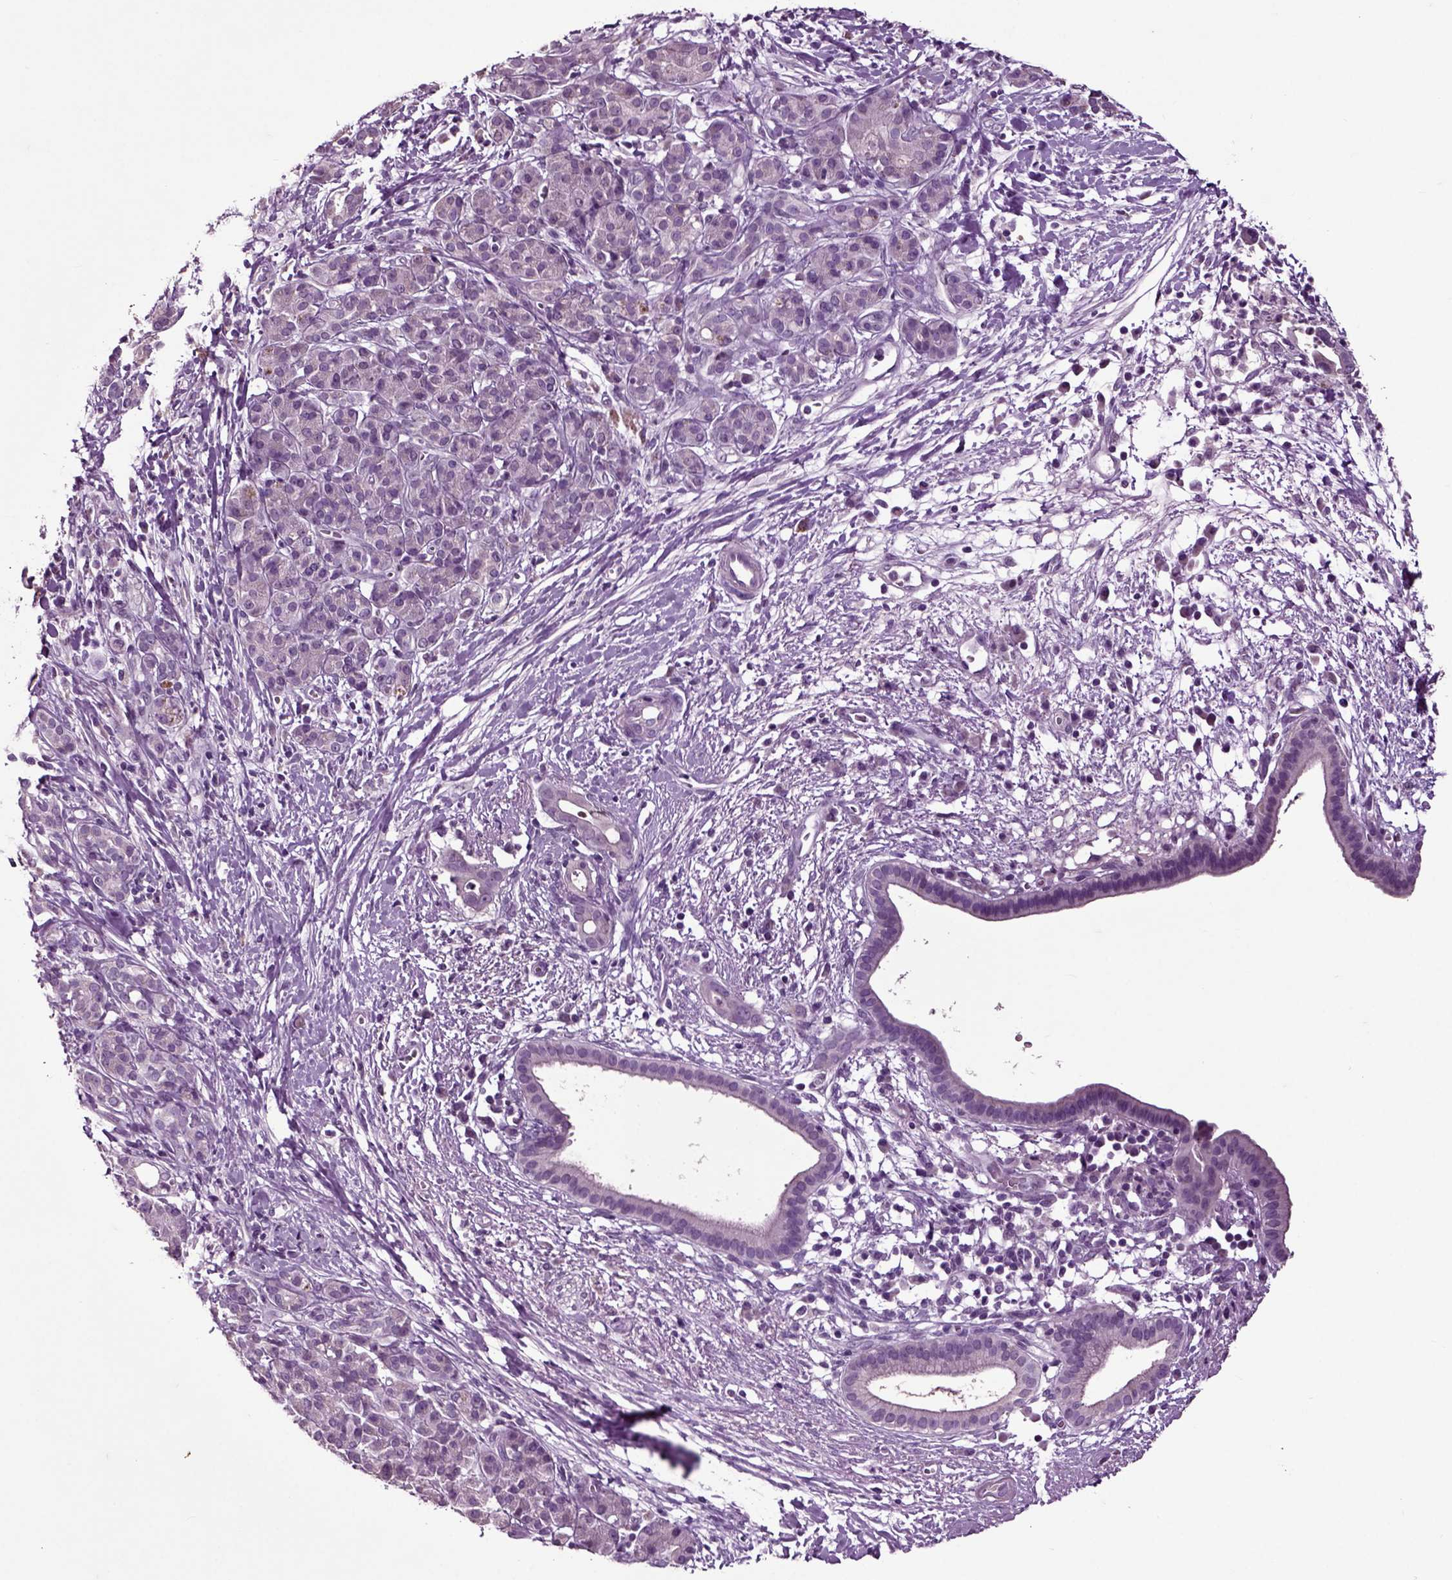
{"staining": {"intensity": "negative", "quantity": "none", "location": "none"}, "tissue": "pancreatic cancer", "cell_type": "Tumor cells", "image_type": "cancer", "snomed": [{"axis": "morphology", "description": "Adenocarcinoma, NOS"}, {"axis": "topography", "description": "Pancreas"}], "caption": "Tumor cells show no significant positivity in pancreatic cancer. (IHC, brightfield microscopy, high magnification).", "gene": "CRHR1", "patient": {"sex": "male", "age": 61}}